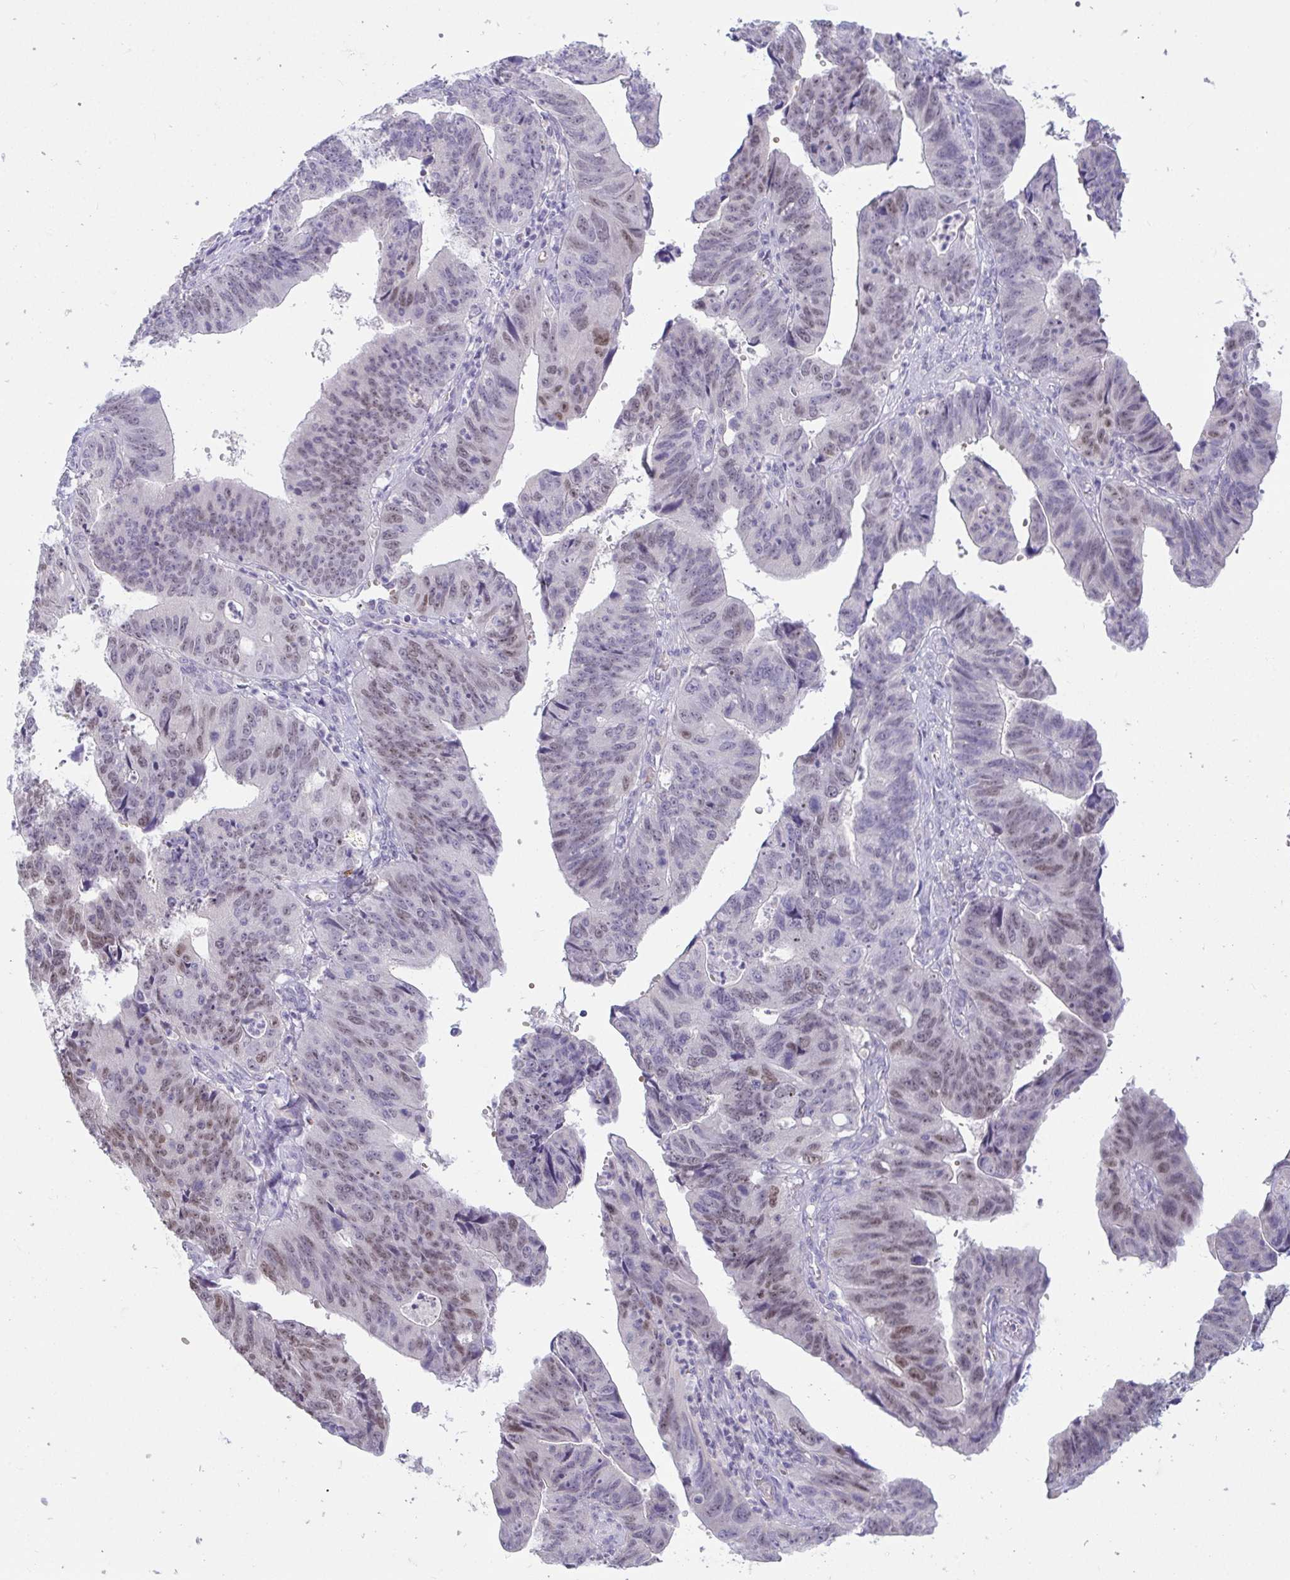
{"staining": {"intensity": "moderate", "quantity": "25%-75%", "location": "nuclear"}, "tissue": "stomach cancer", "cell_type": "Tumor cells", "image_type": "cancer", "snomed": [{"axis": "morphology", "description": "Adenocarcinoma, NOS"}, {"axis": "topography", "description": "Stomach"}], "caption": "Stomach cancer stained for a protein (brown) displays moderate nuclear positive staining in approximately 25%-75% of tumor cells.", "gene": "MYC", "patient": {"sex": "male", "age": 59}}